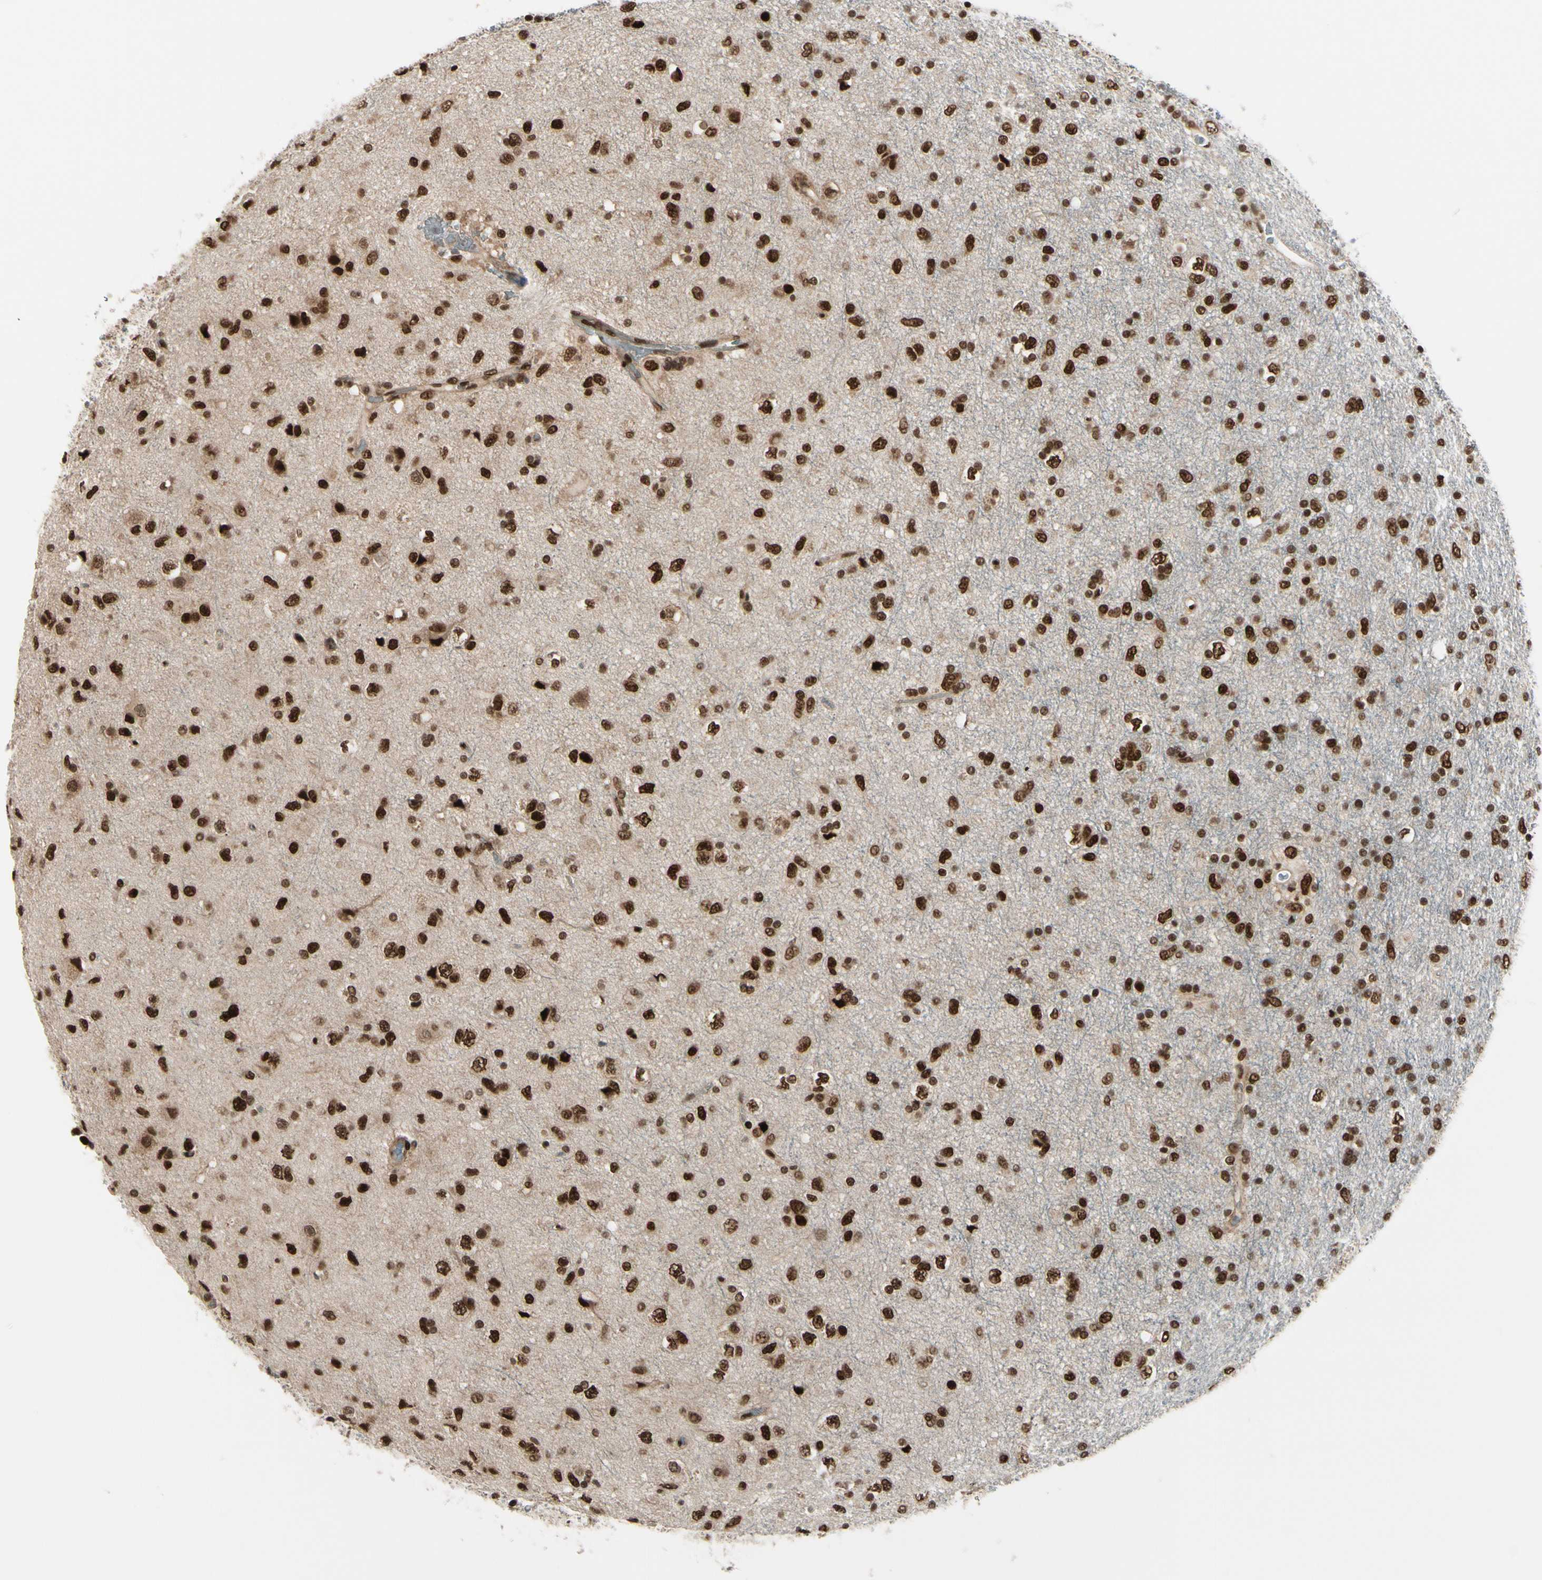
{"staining": {"intensity": "strong", "quantity": ">75%", "location": "nuclear"}, "tissue": "glioma", "cell_type": "Tumor cells", "image_type": "cancer", "snomed": [{"axis": "morphology", "description": "Glioma, malignant, Low grade"}, {"axis": "topography", "description": "Brain"}], "caption": "IHC micrograph of neoplastic tissue: human glioma stained using immunohistochemistry (IHC) exhibits high levels of strong protein expression localized specifically in the nuclear of tumor cells, appearing as a nuclear brown color.", "gene": "CHAMP1", "patient": {"sex": "male", "age": 77}}